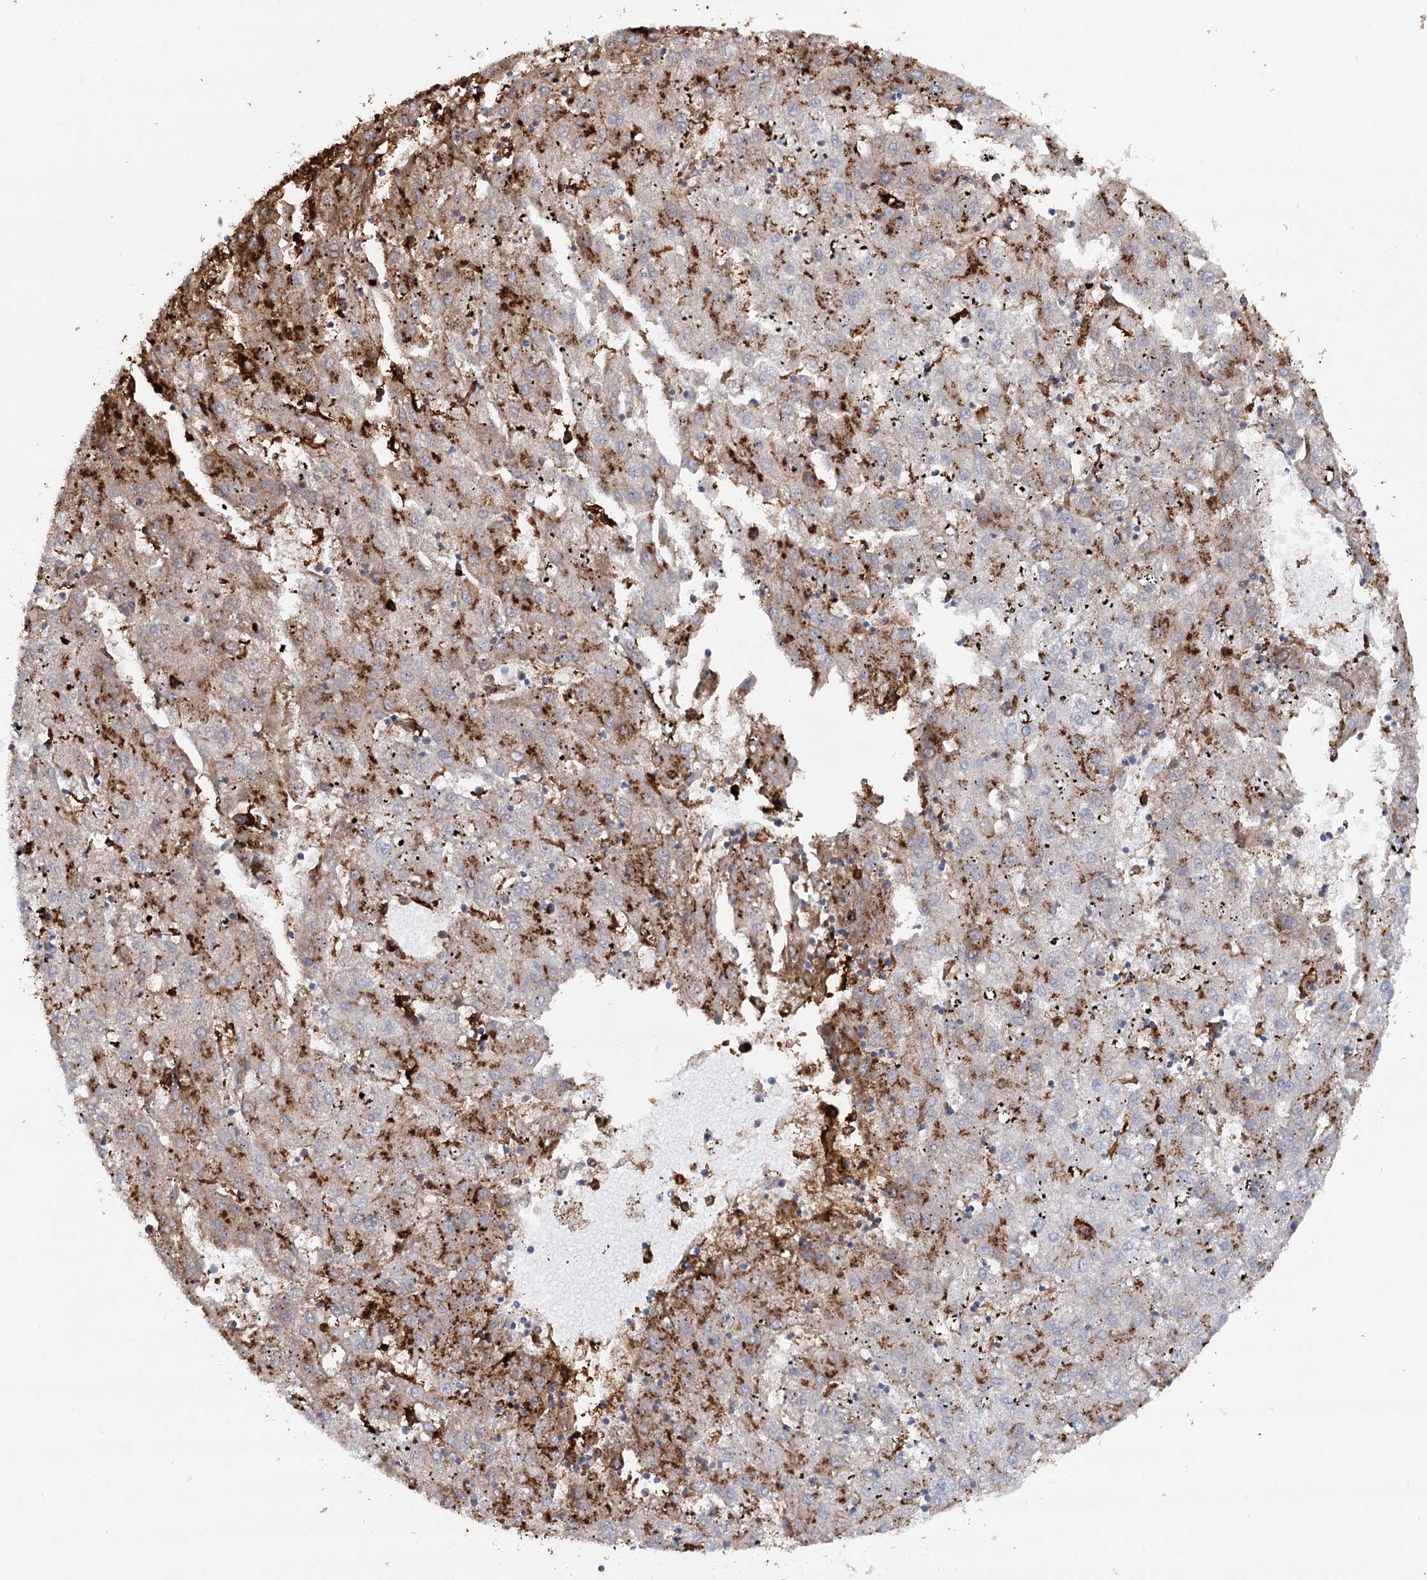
{"staining": {"intensity": "moderate", "quantity": "25%-75%", "location": "cytoplasmic/membranous"}, "tissue": "liver cancer", "cell_type": "Tumor cells", "image_type": "cancer", "snomed": [{"axis": "morphology", "description": "Carcinoma, Hepatocellular, NOS"}, {"axis": "topography", "description": "Liver"}], "caption": "Immunohistochemistry staining of liver cancer, which shows medium levels of moderate cytoplasmic/membranous positivity in about 25%-75% of tumor cells indicating moderate cytoplasmic/membranous protein staining. The staining was performed using DAB (brown) for protein detection and nuclei were counterstained in hematoxylin (blue).", "gene": "PIWIL4", "patient": {"sex": "male", "age": 72}}